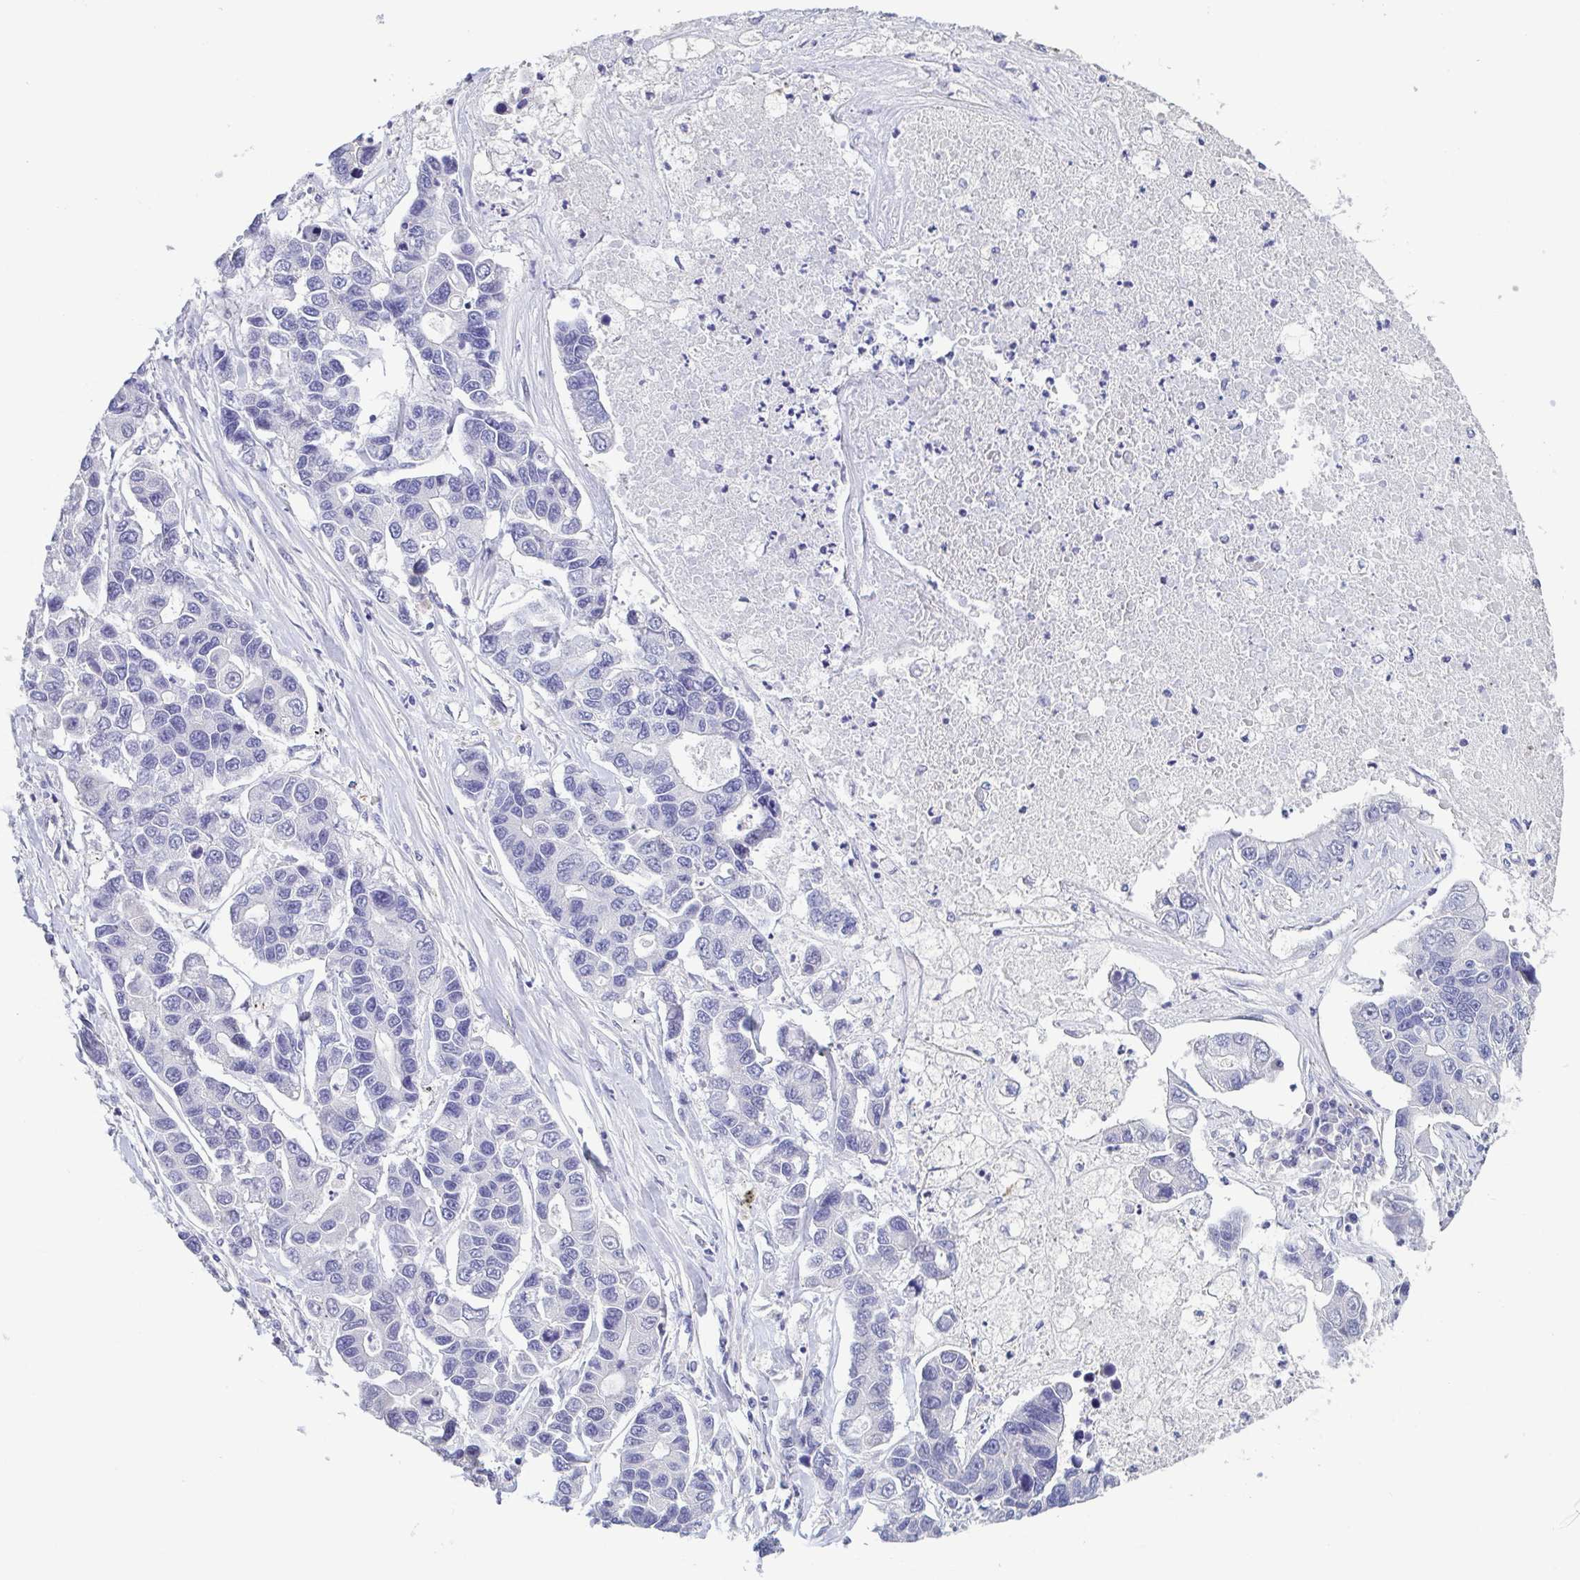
{"staining": {"intensity": "negative", "quantity": "none", "location": "none"}, "tissue": "lung cancer", "cell_type": "Tumor cells", "image_type": "cancer", "snomed": [{"axis": "morphology", "description": "Adenocarcinoma, NOS"}, {"axis": "topography", "description": "Bronchus"}, {"axis": "topography", "description": "Lung"}], "caption": "An immunohistochemistry (IHC) photomicrograph of lung cancer is shown. There is no staining in tumor cells of lung cancer.", "gene": "TREH", "patient": {"sex": "female", "age": 51}}